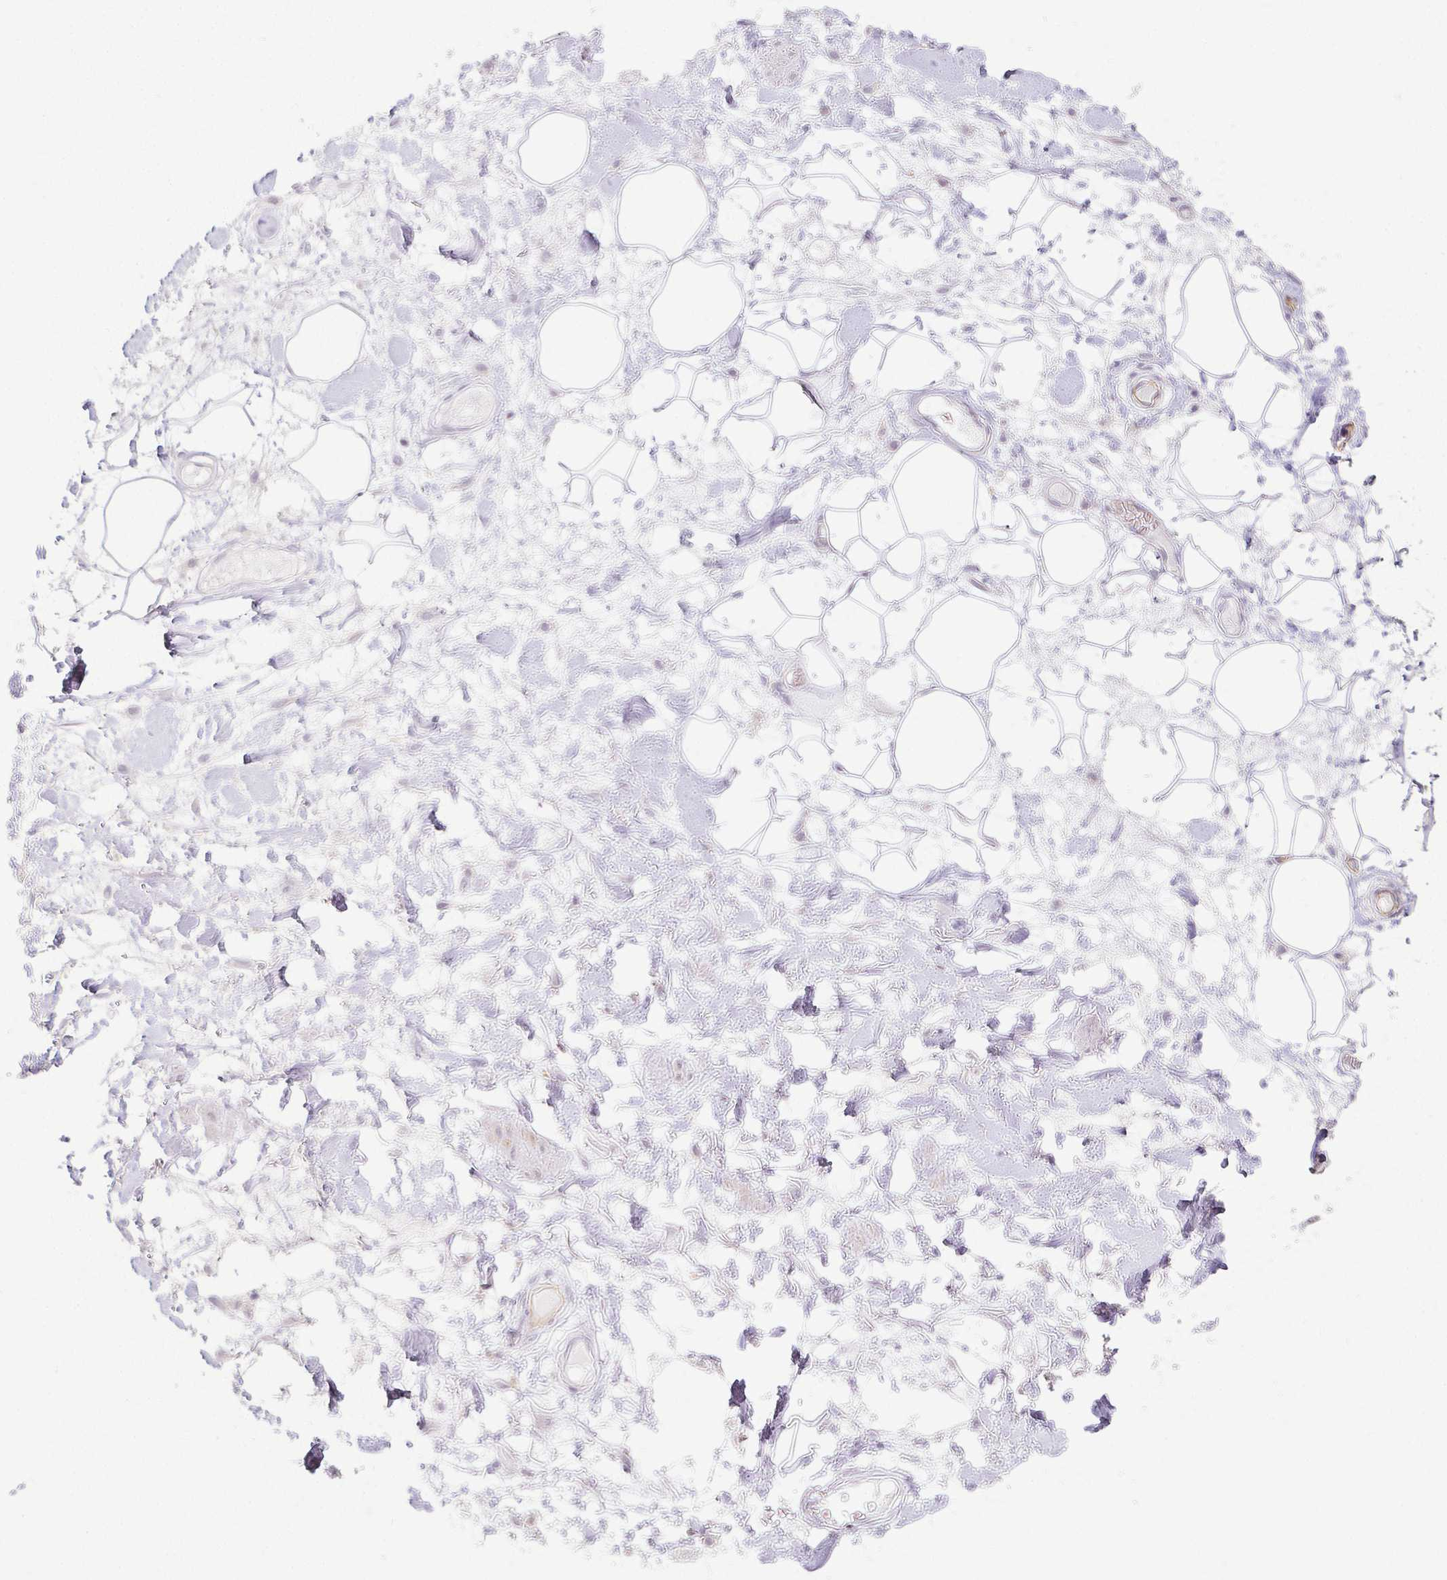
{"staining": {"intensity": "negative", "quantity": "none", "location": "none"}, "tissue": "adipose tissue", "cell_type": "Adipocytes", "image_type": "normal", "snomed": [{"axis": "morphology", "description": "Normal tissue, NOS"}, {"axis": "topography", "description": "Vulva"}, {"axis": "topography", "description": "Peripheral nerve tissue"}], "caption": "IHC image of normal adipose tissue: adipose tissue stained with DAB (3,3'-diaminobenzidine) exhibits no significant protein expression in adipocytes. (DAB IHC visualized using brightfield microscopy, high magnification).", "gene": "ACAN", "patient": {"sex": "female", "age": 68}}